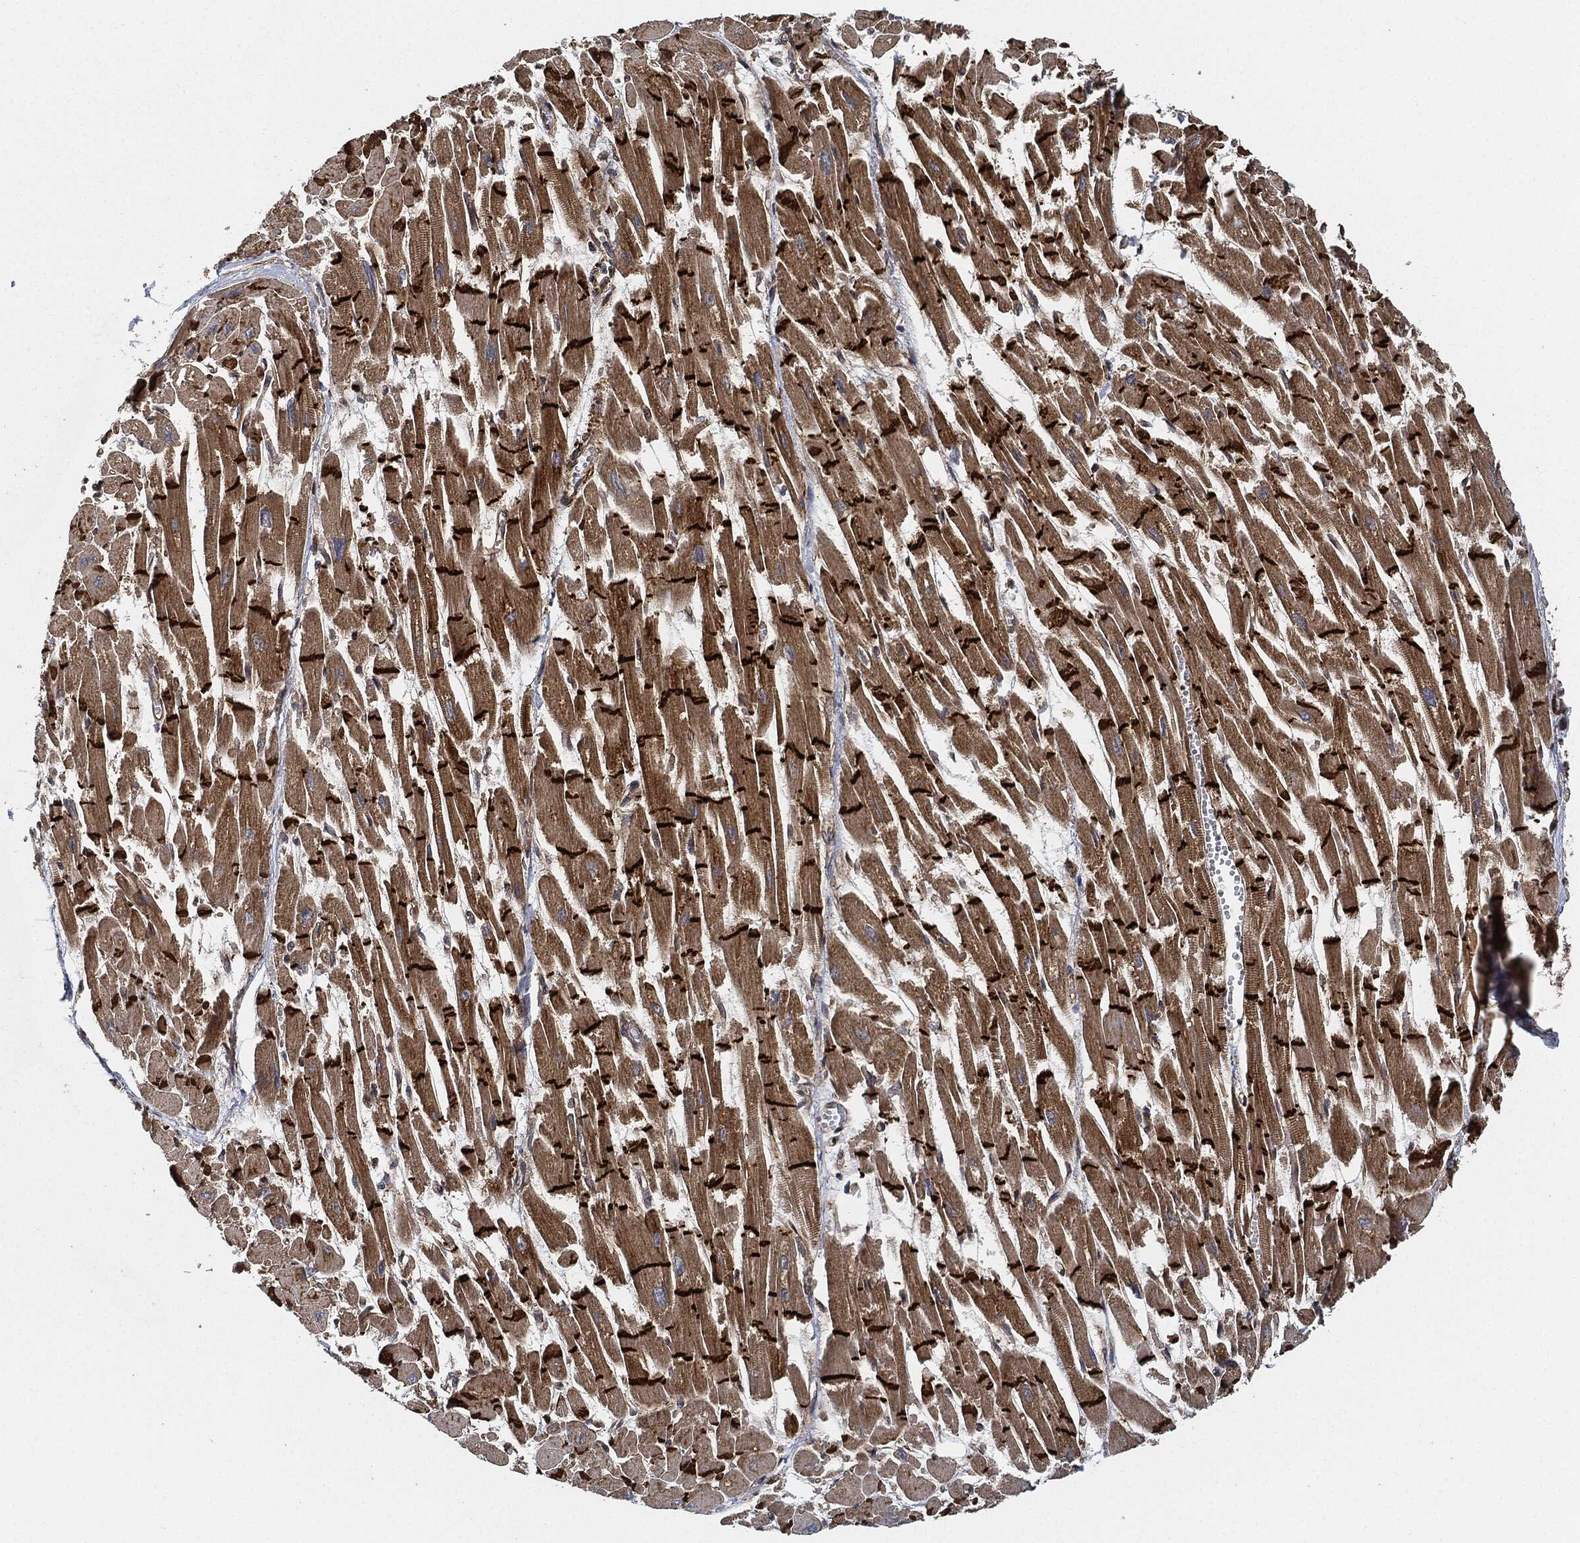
{"staining": {"intensity": "strong", "quantity": ">75%", "location": "cytoplasmic/membranous"}, "tissue": "heart muscle", "cell_type": "Cardiomyocytes", "image_type": "normal", "snomed": [{"axis": "morphology", "description": "Normal tissue, NOS"}, {"axis": "topography", "description": "Heart"}], "caption": "Immunohistochemistry (IHC) micrograph of unremarkable heart muscle stained for a protein (brown), which demonstrates high levels of strong cytoplasmic/membranous positivity in approximately >75% of cardiomyocytes.", "gene": "MAP3K3", "patient": {"sex": "female", "age": 52}}